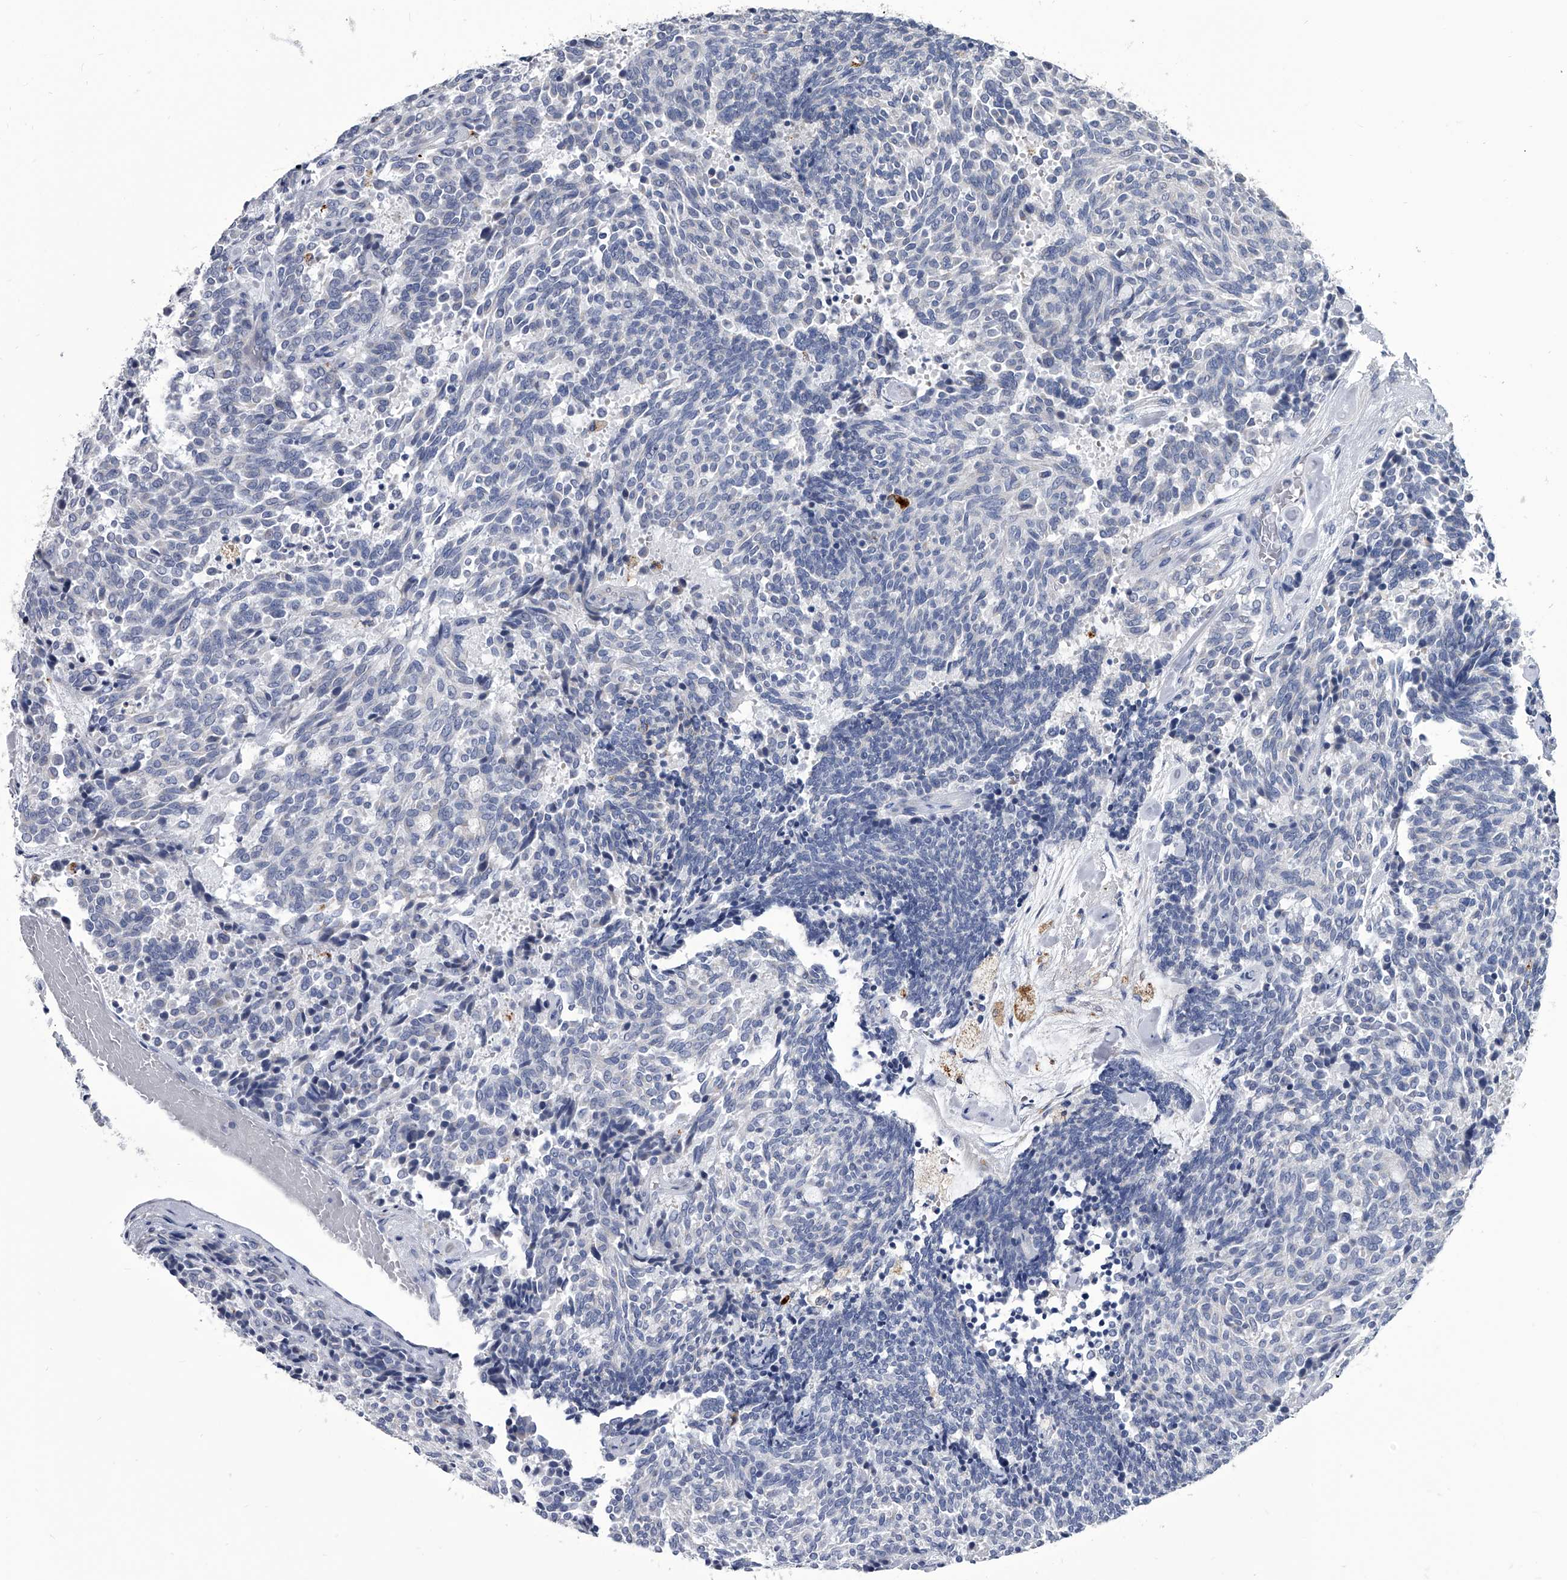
{"staining": {"intensity": "negative", "quantity": "none", "location": "none"}, "tissue": "carcinoid", "cell_type": "Tumor cells", "image_type": "cancer", "snomed": [{"axis": "morphology", "description": "Carcinoid, malignant, NOS"}, {"axis": "topography", "description": "Pancreas"}], "caption": "Tumor cells are negative for protein expression in human carcinoid. Nuclei are stained in blue.", "gene": "SPP1", "patient": {"sex": "female", "age": 54}}